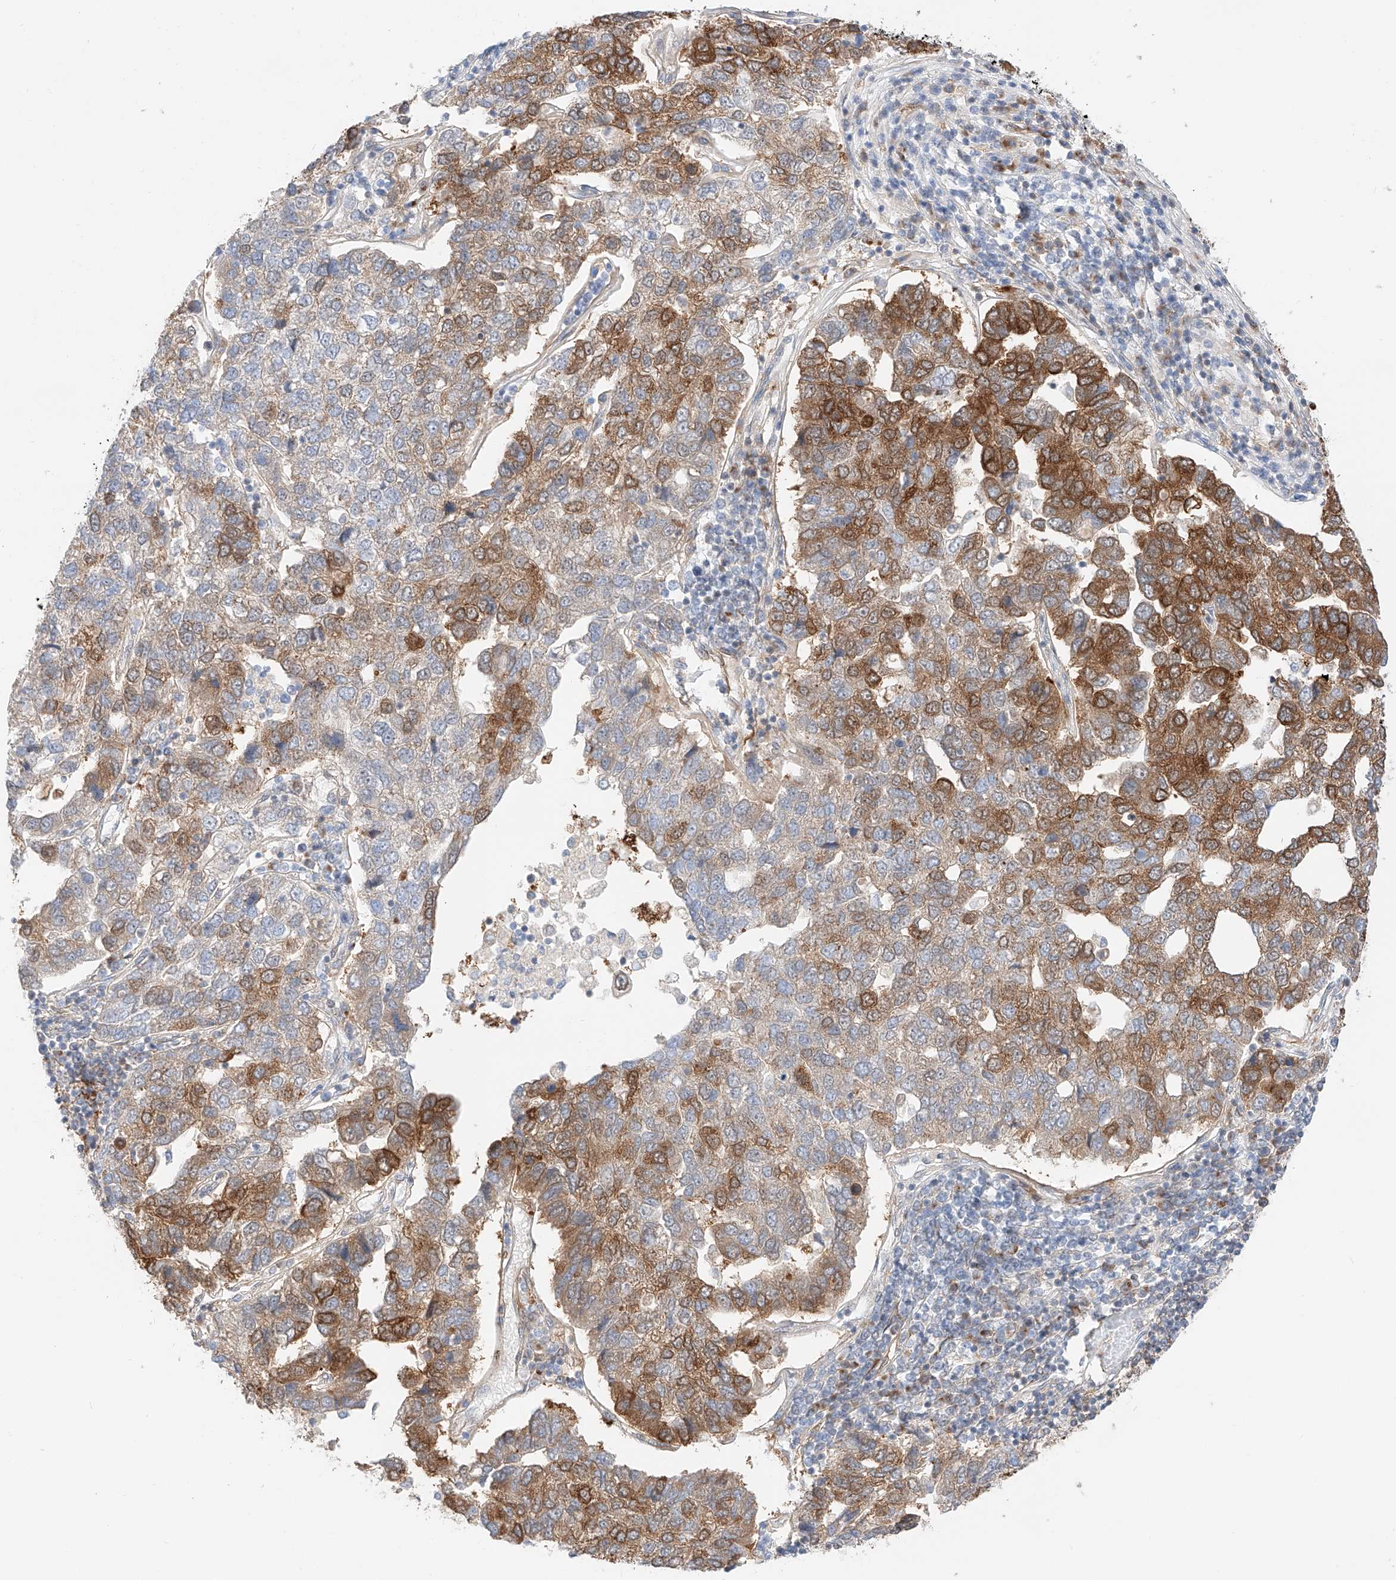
{"staining": {"intensity": "moderate", "quantity": "25%-75%", "location": "cytoplasmic/membranous"}, "tissue": "pancreatic cancer", "cell_type": "Tumor cells", "image_type": "cancer", "snomed": [{"axis": "morphology", "description": "Adenocarcinoma, NOS"}, {"axis": "topography", "description": "Pancreas"}], "caption": "Immunohistochemistry of human adenocarcinoma (pancreatic) shows medium levels of moderate cytoplasmic/membranous positivity in approximately 25%-75% of tumor cells.", "gene": "CARMIL1", "patient": {"sex": "female", "age": 61}}